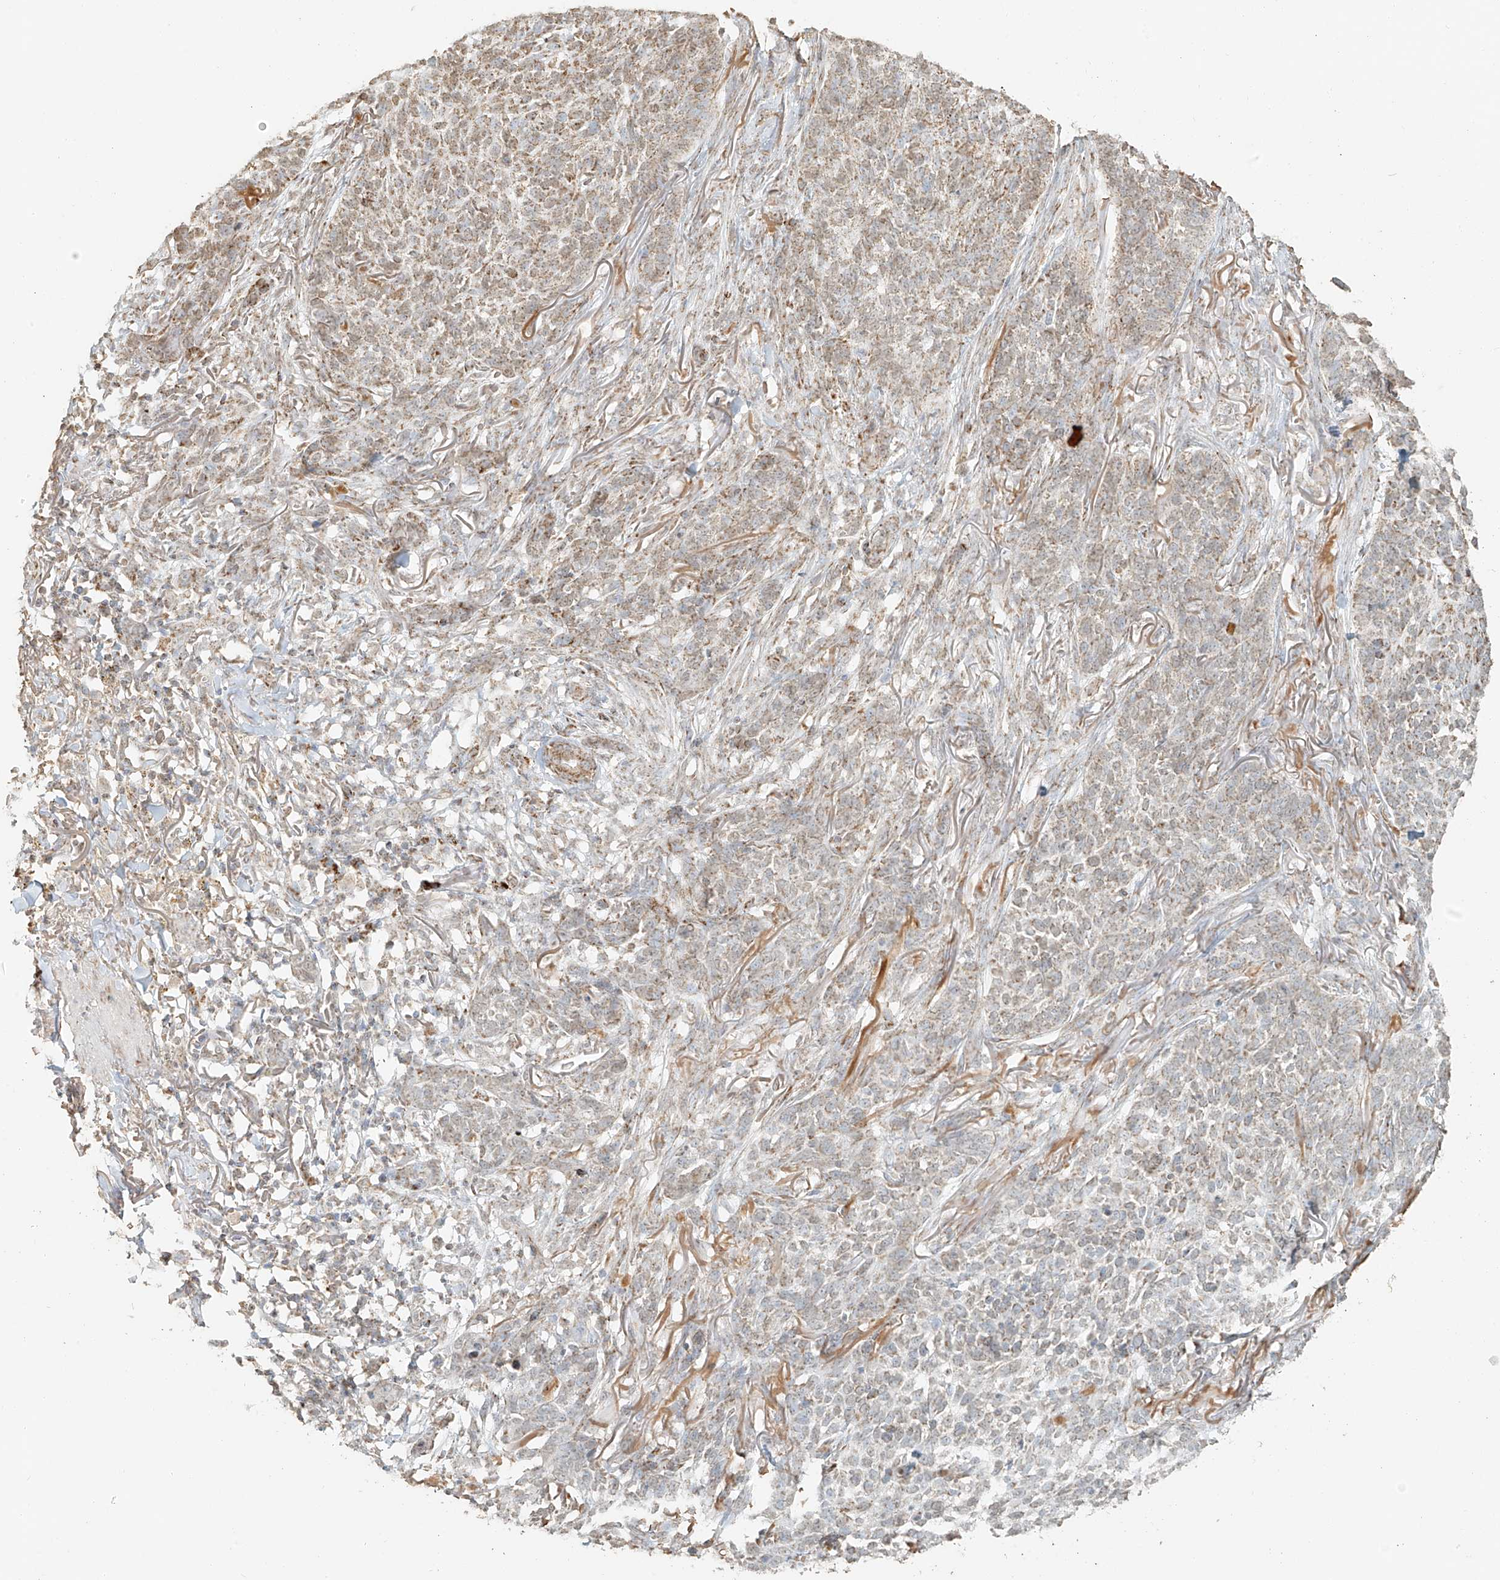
{"staining": {"intensity": "weak", "quantity": "<25%", "location": "cytoplasmic/membranous"}, "tissue": "skin cancer", "cell_type": "Tumor cells", "image_type": "cancer", "snomed": [{"axis": "morphology", "description": "Basal cell carcinoma"}, {"axis": "topography", "description": "Skin"}], "caption": "Human basal cell carcinoma (skin) stained for a protein using immunohistochemistry (IHC) exhibits no staining in tumor cells.", "gene": "MIPEP", "patient": {"sex": "male", "age": 85}}